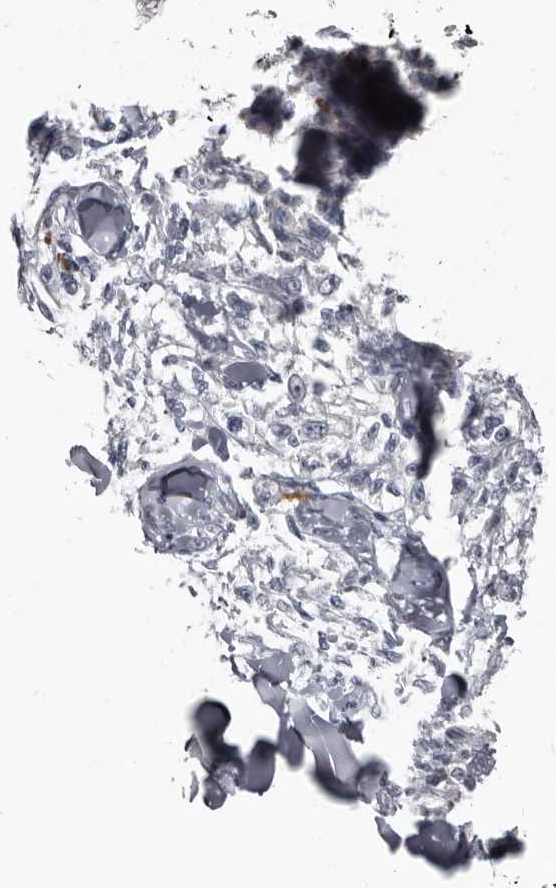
{"staining": {"intensity": "negative", "quantity": "none", "location": "none"}, "tissue": "melanoma", "cell_type": "Tumor cells", "image_type": "cancer", "snomed": [{"axis": "morphology", "description": "Malignant melanoma, NOS"}, {"axis": "topography", "description": "Skin of head"}], "caption": "DAB immunohistochemical staining of human malignant melanoma reveals no significant expression in tumor cells. (Immunohistochemistry (ihc), brightfield microscopy, high magnification).", "gene": "GREB1", "patient": {"sex": "male", "age": 83}}